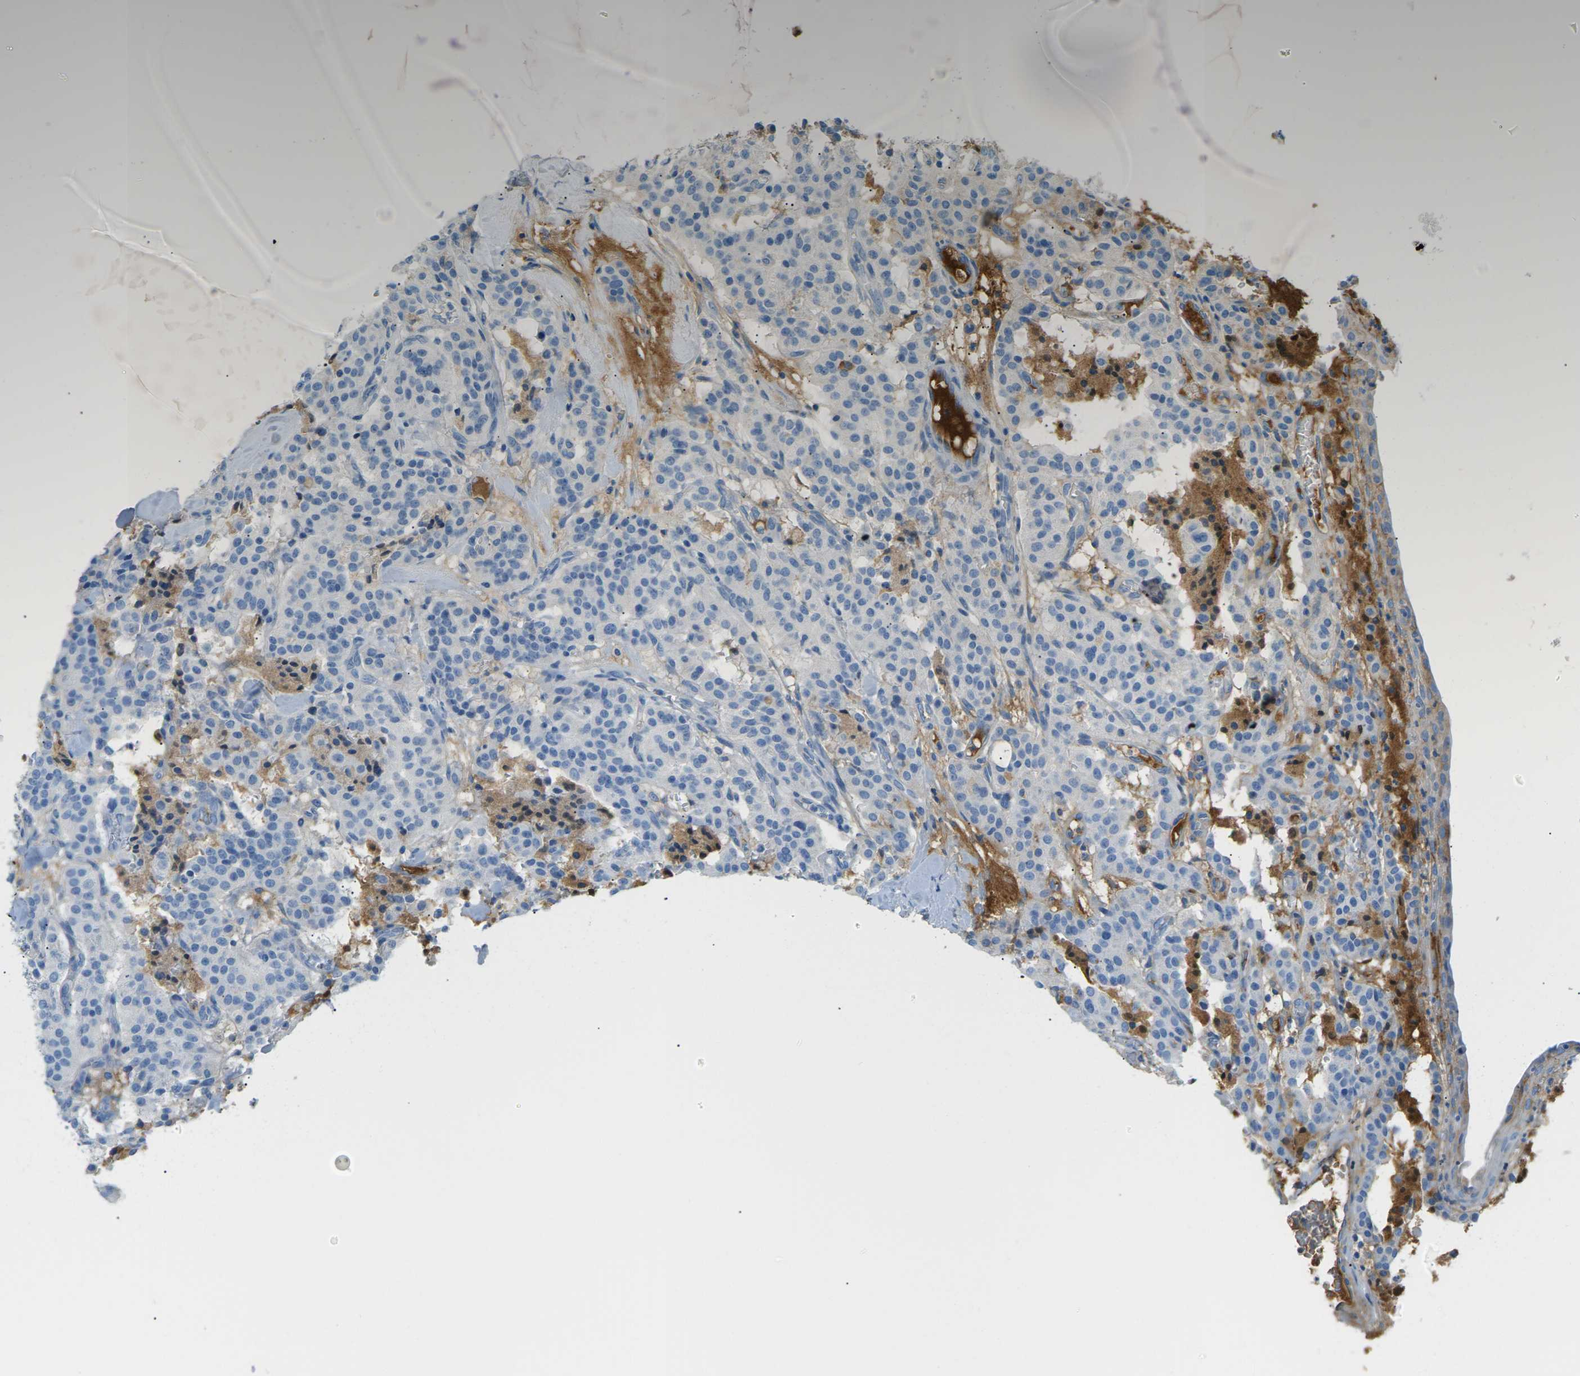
{"staining": {"intensity": "negative", "quantity": "none", "location": "none"}, "tissue": "carcinoid", "cell_type": "Tumor cells", "image_type": "cancer", "snomed": [{"axis": "morphology", "description": "Carcinoid, malignant, NOS"}, {"axis": "topography", "description": "Lung"}], "caption": "DAB (3,3'-diaminobenzidine) immunohistochemical staining of human carcinoid (malignant) reveals no significant positivity in tumor cells.", "gene": "CFI", "patient": {"sex": "male", "age": 30}}